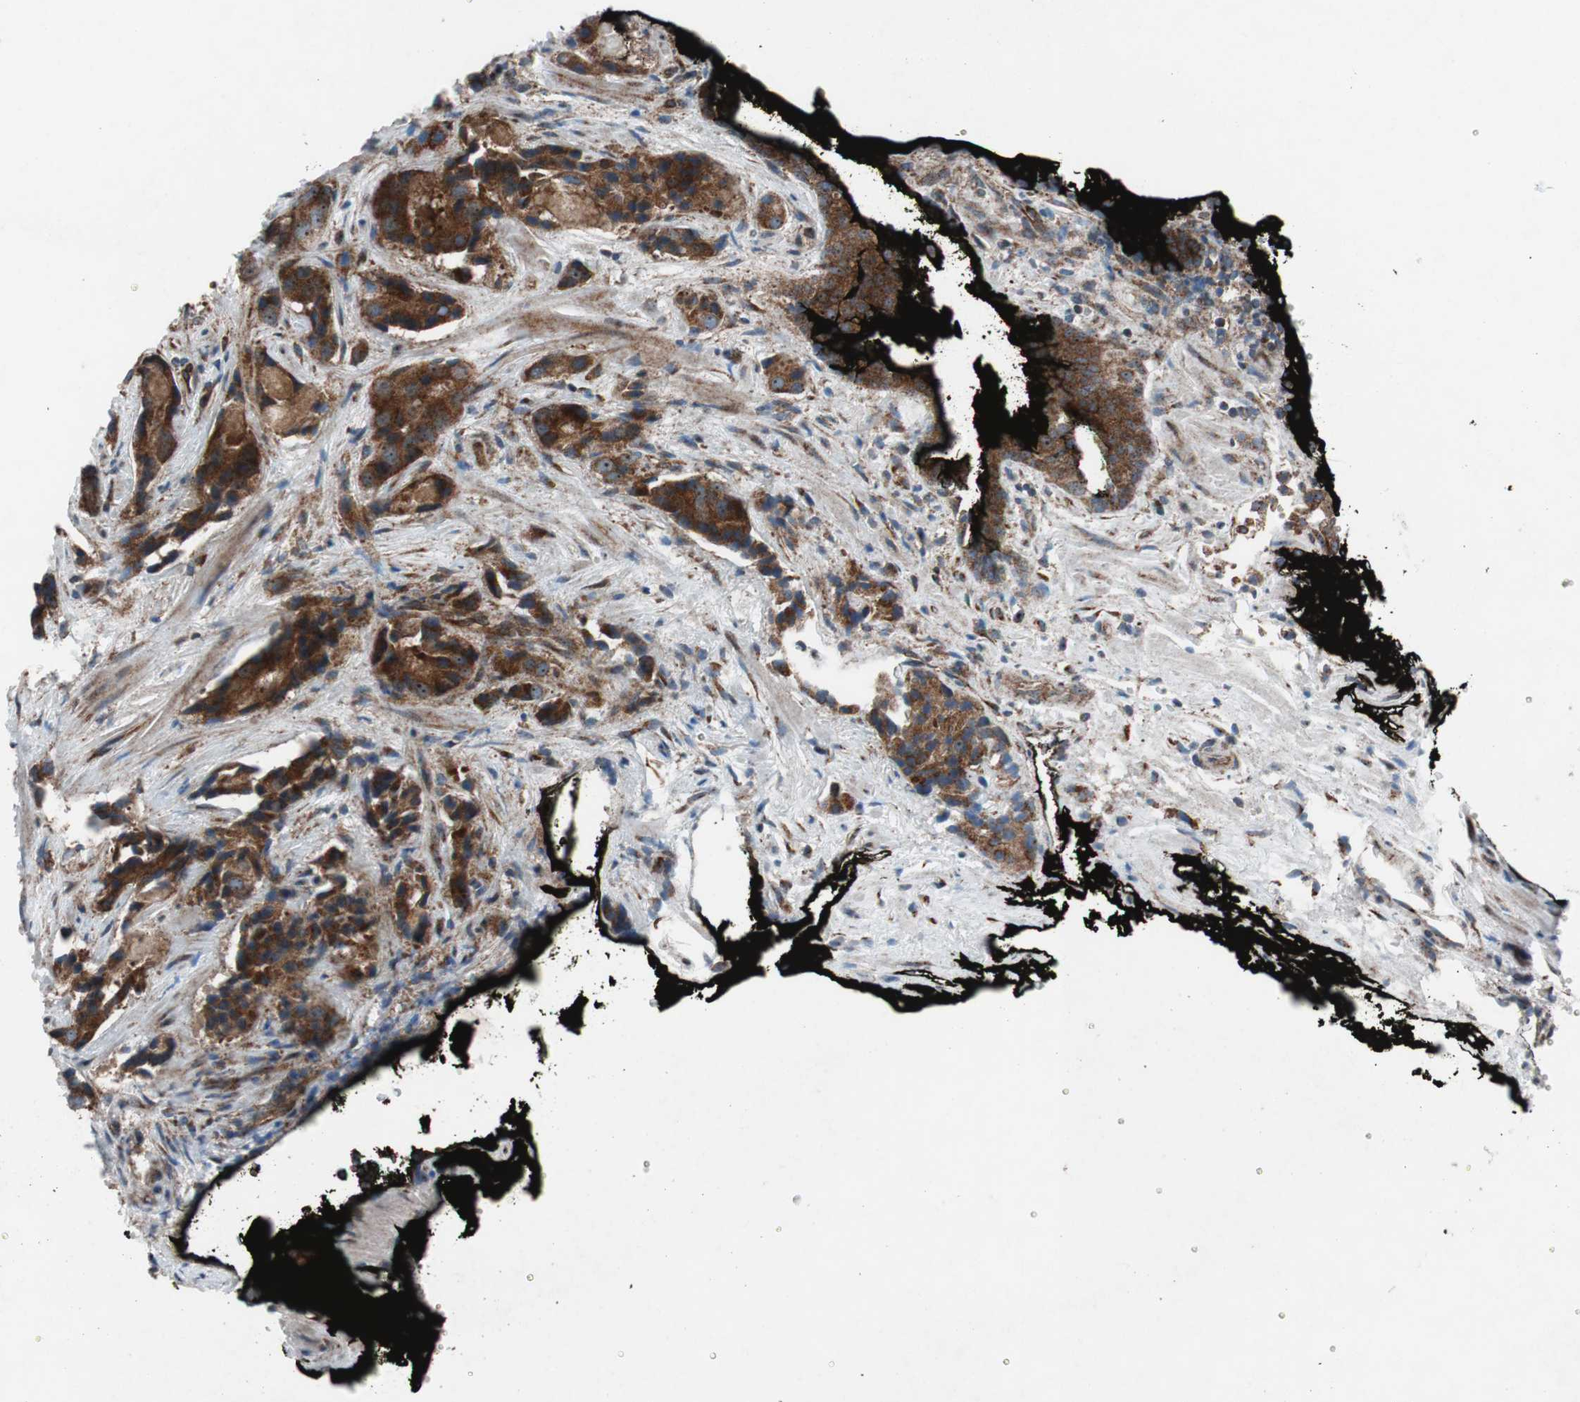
{"staining": {"intensity": "strong", "quantity": ">75%", "location": "cytoplasmic/membranous"}, "tissue": "prostate cancer", "cell_type": "Tumor cells", "image_type": "cancer", "snomed": [{"axis": "morphology", "description": "Adenocarcinoma, High grade"}, {"axis": "topography", "description": "Prostate"}], "caption": "A photomicrograph showing strong cytoplasmic/membranous positivity in approximately >75% of tumor cells in prostate adenocarcinoma (high-grade), as visualized by brown immunohistochemical staining.", "gene": "CCL14", "patient": {"sex": "male", "age": 58}}